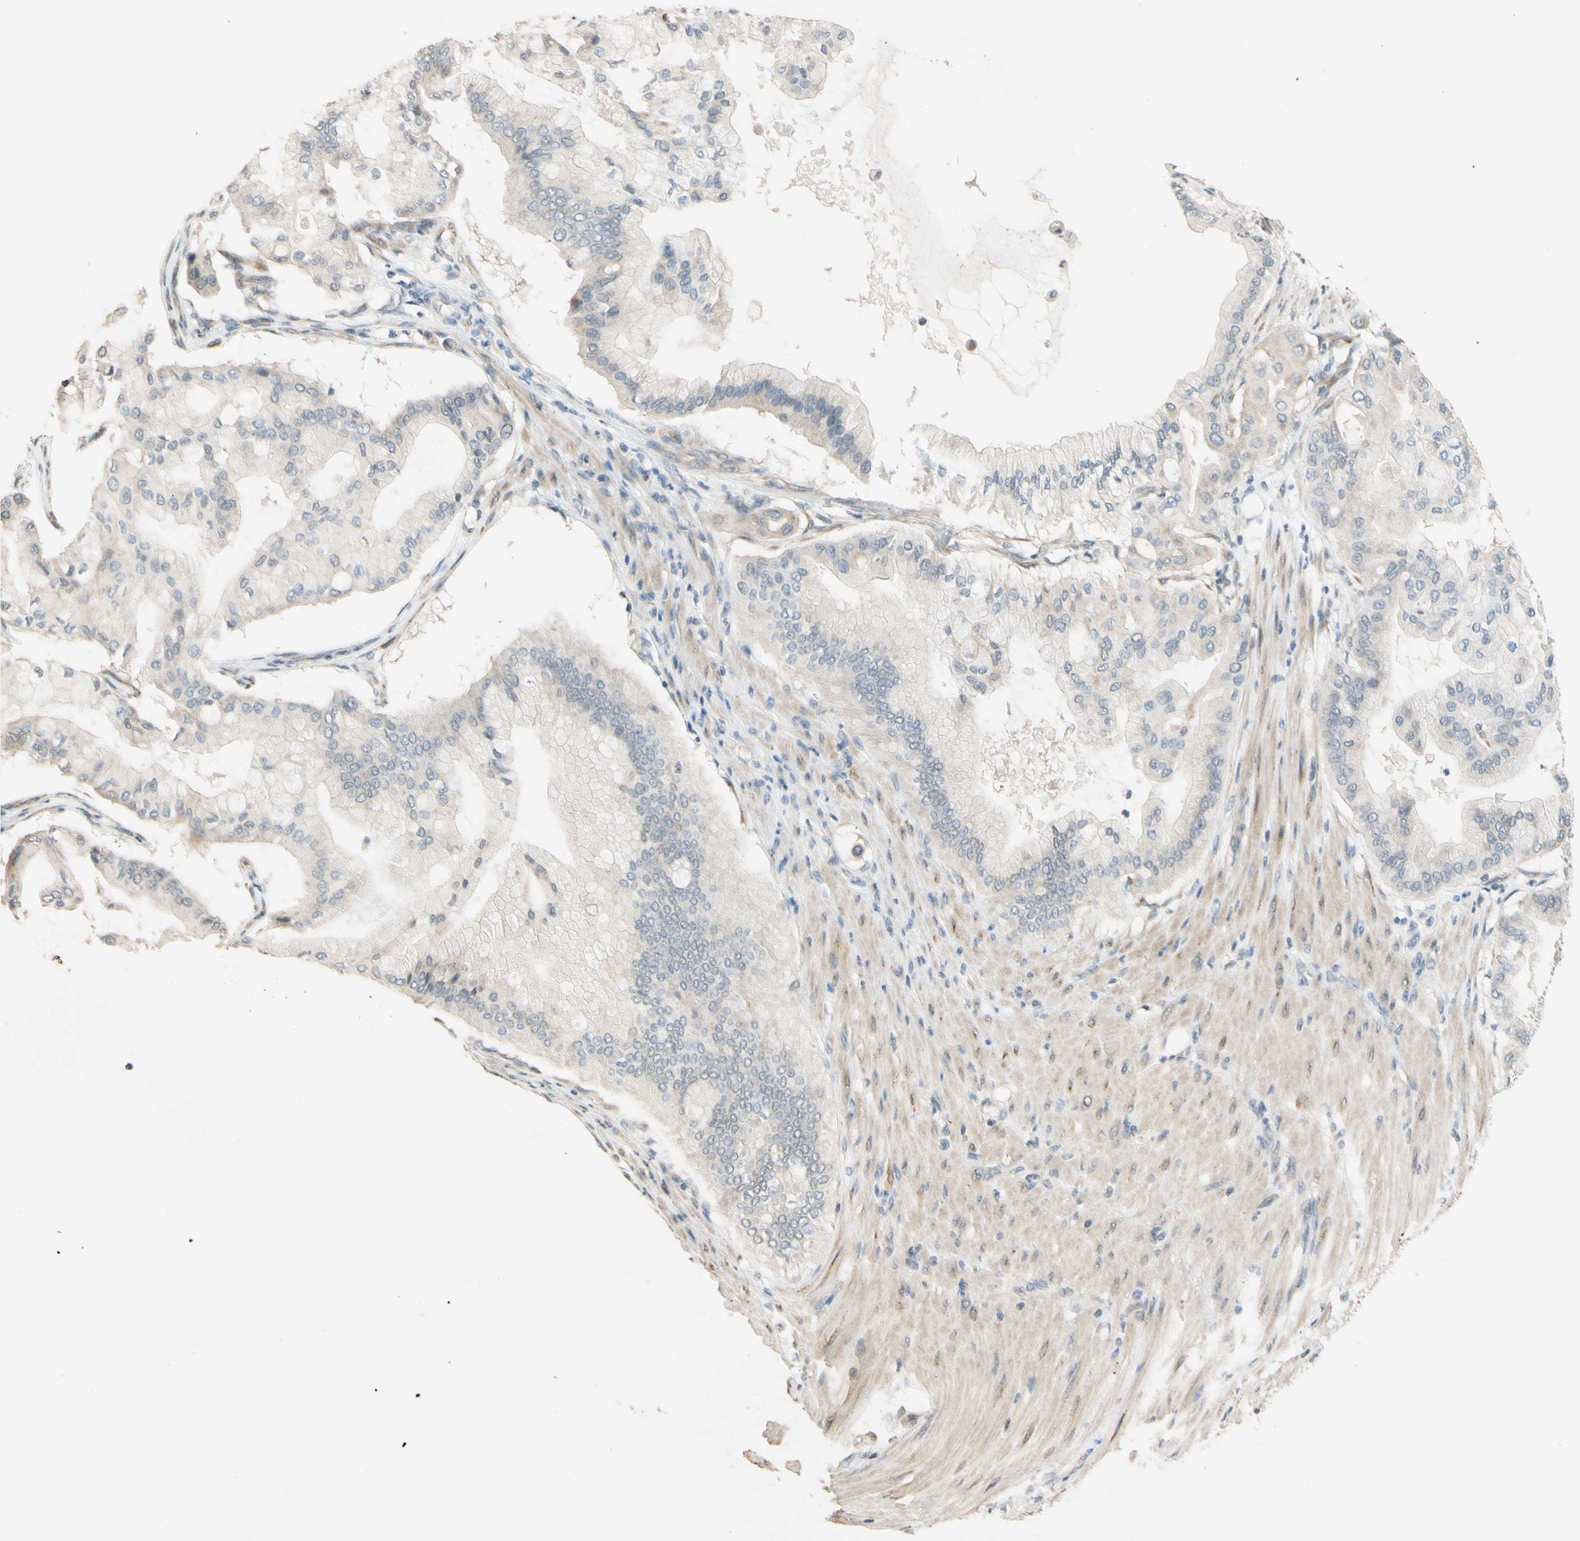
{"staining": {"intensity": "weak", "quantity": "25%-75%", "location": "cytoplasmic/membranous"}, "tissue": "pancreatic cancer", "cell_type": "Tumor cells", "image_type": "cancer", "snomed": [{"axis": "morphology", "description": "Adenocarcinoma, NOS"}, {"axis": "morphology", "description": "Adenocarcinoma, metastatic, NOS"}, {"axis": "topography", "description": "Lymph node"}, {"axis": "topography", "description": "Pancreas"}, {"axis": "topography", "description": "Duodenum"}], "caption": "The photomicrograph shows a brown stain indicating the presence of a protein in the cytoplasmic/membranous of tumor cells in pancreatic cancer (metastatic adenocarcinoma).", "gene": "MAG", "patient": {"sex": "female", "age": 64}}